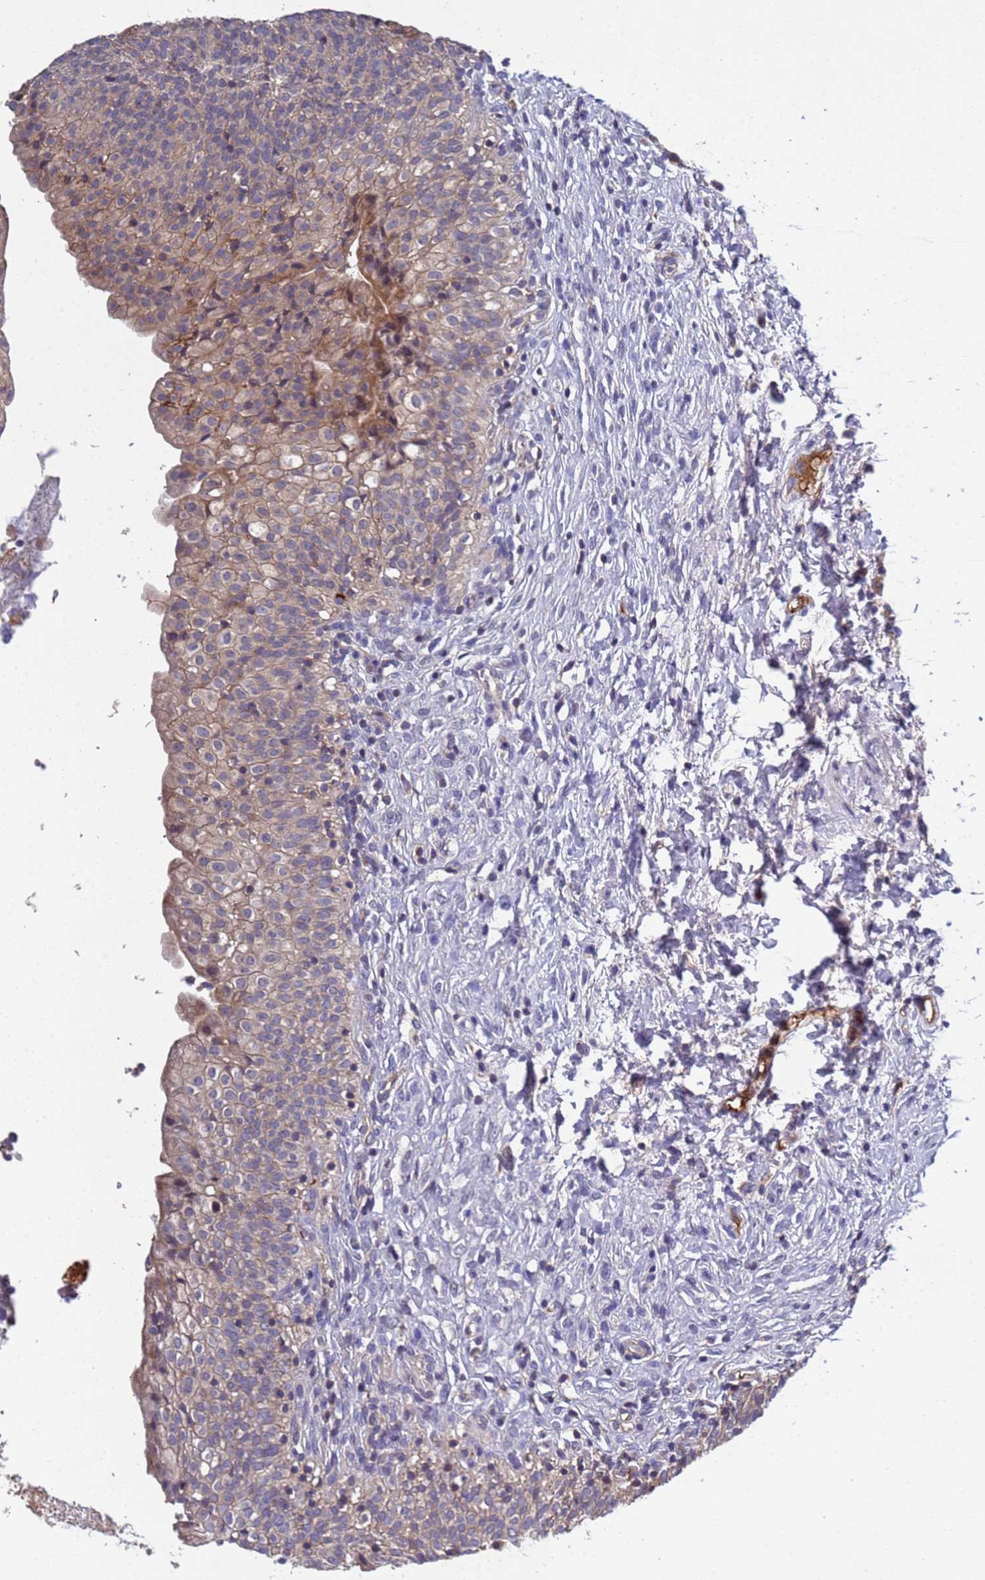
{"staining": {"intensity": "moderate", "quantity": "25%-75%", "location": "cytoplasmic/membranous"}, "tissue": "urinary bladder", "cell_type": "Urothelial cells", "image_type": "normal", "snomed": [{"axis": "morphology", "description": "Normal tissue, NOS"}, {"axis": "topography", "description": "Urinary bladder"}], "caption": "Urinary bladder stained with IHC shows moderate cytoplasmic/membranous expression in approximately 25%-75% of urothelial cells.", "gene": "PARP16", "patient": {"sex": "male", "age": 55}}